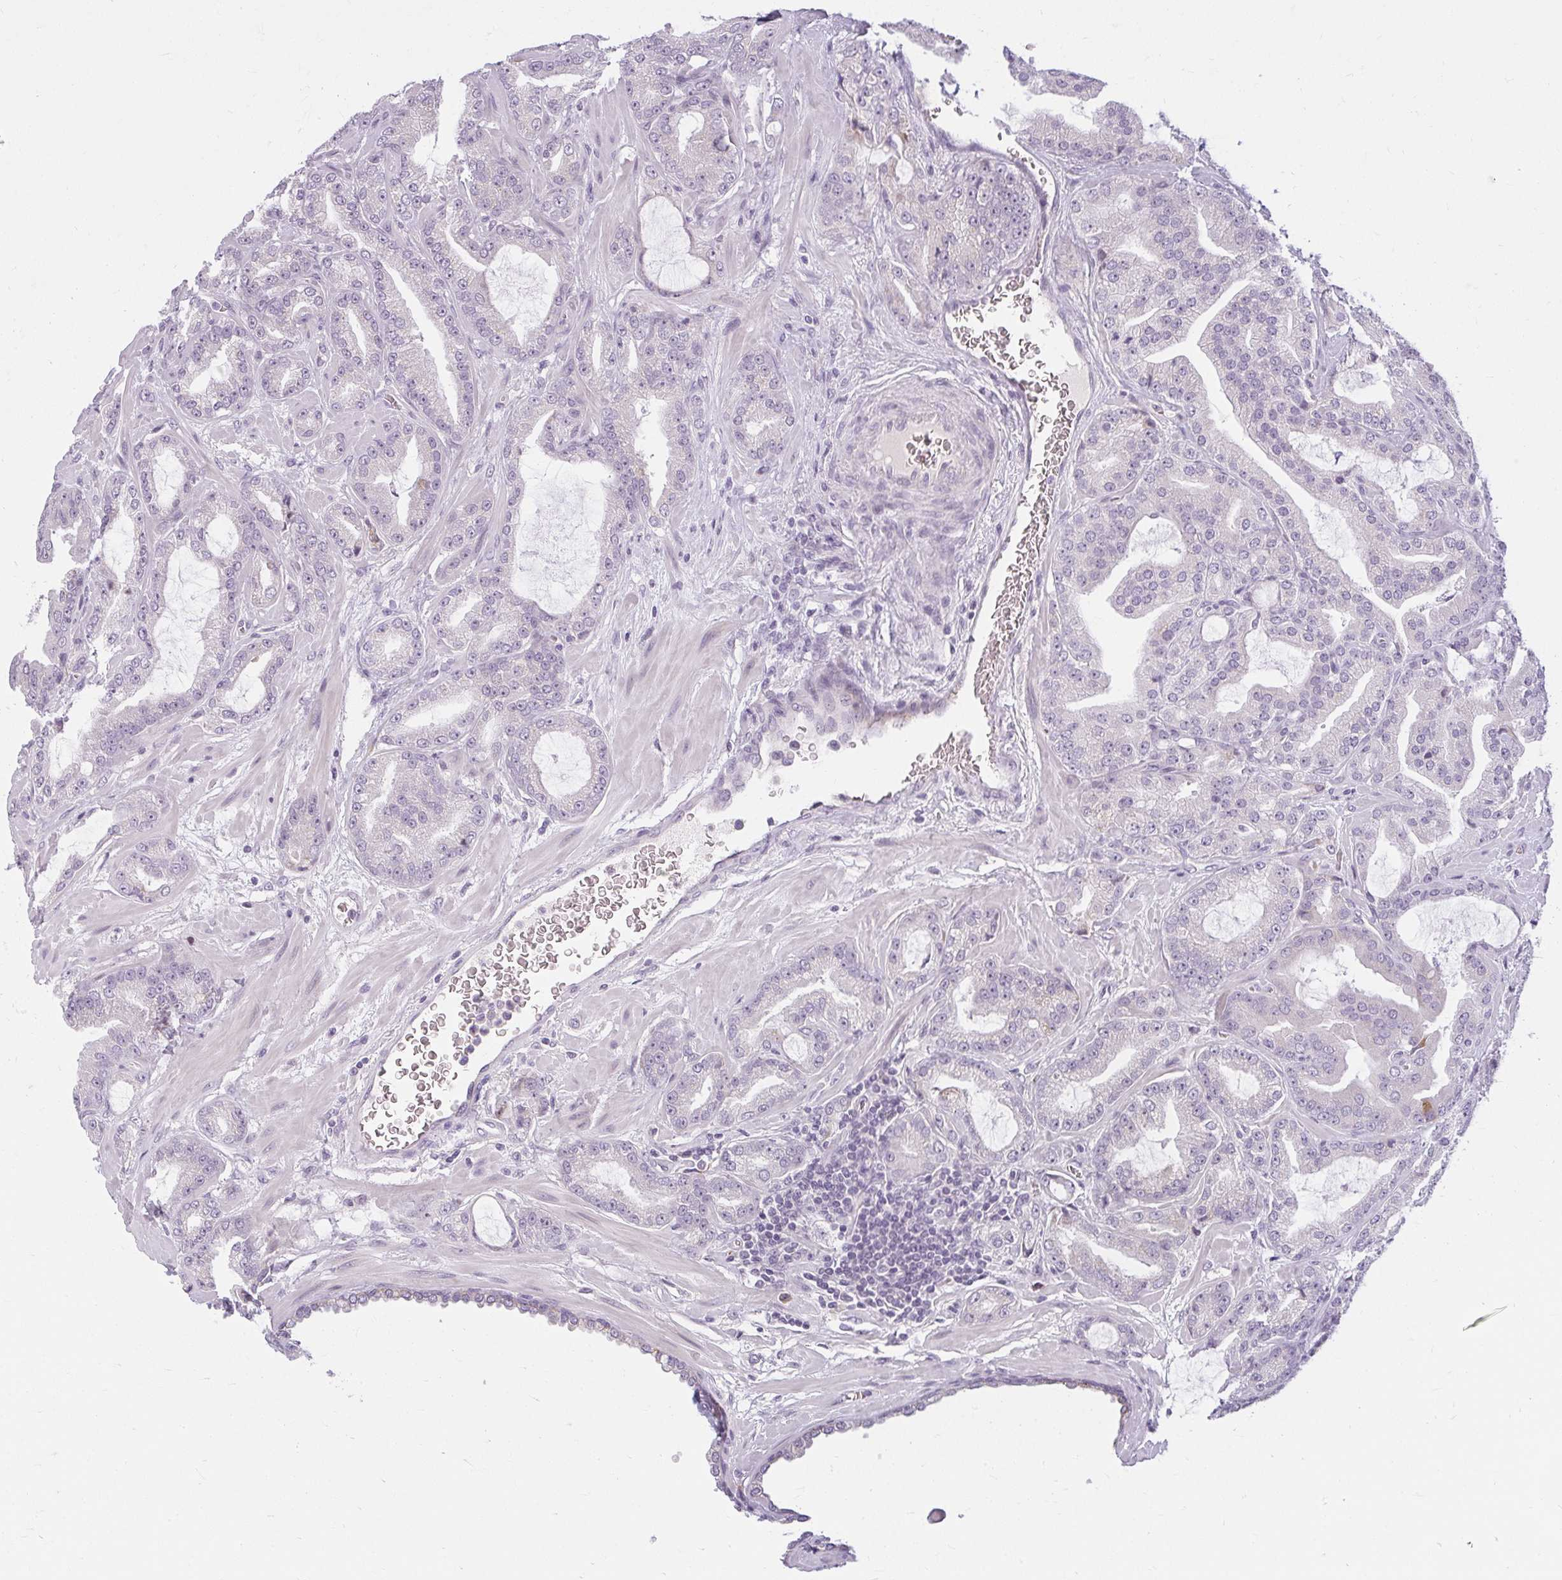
{"staining": {"intensity": "negative", "quantity": "none", "location": "none"}, "tissue": "prostate cancer", "cell_type": "Tumor cells", "image_type": "cancer", "snomed": [{"axis": "morphology", "description": "Adenocarcinoma, High grade"}, {"axis": "topography", "description": "Prostate"}], "caption": "An immunohistochemistry image of prostate adenocarcinoma (high-grade) is shown. There is no staining in tumor cells of prostate adenocarcinoma (high-grade).", "gene": "ZFYVE26", "patient": {"sex": "male", "age": 68}}